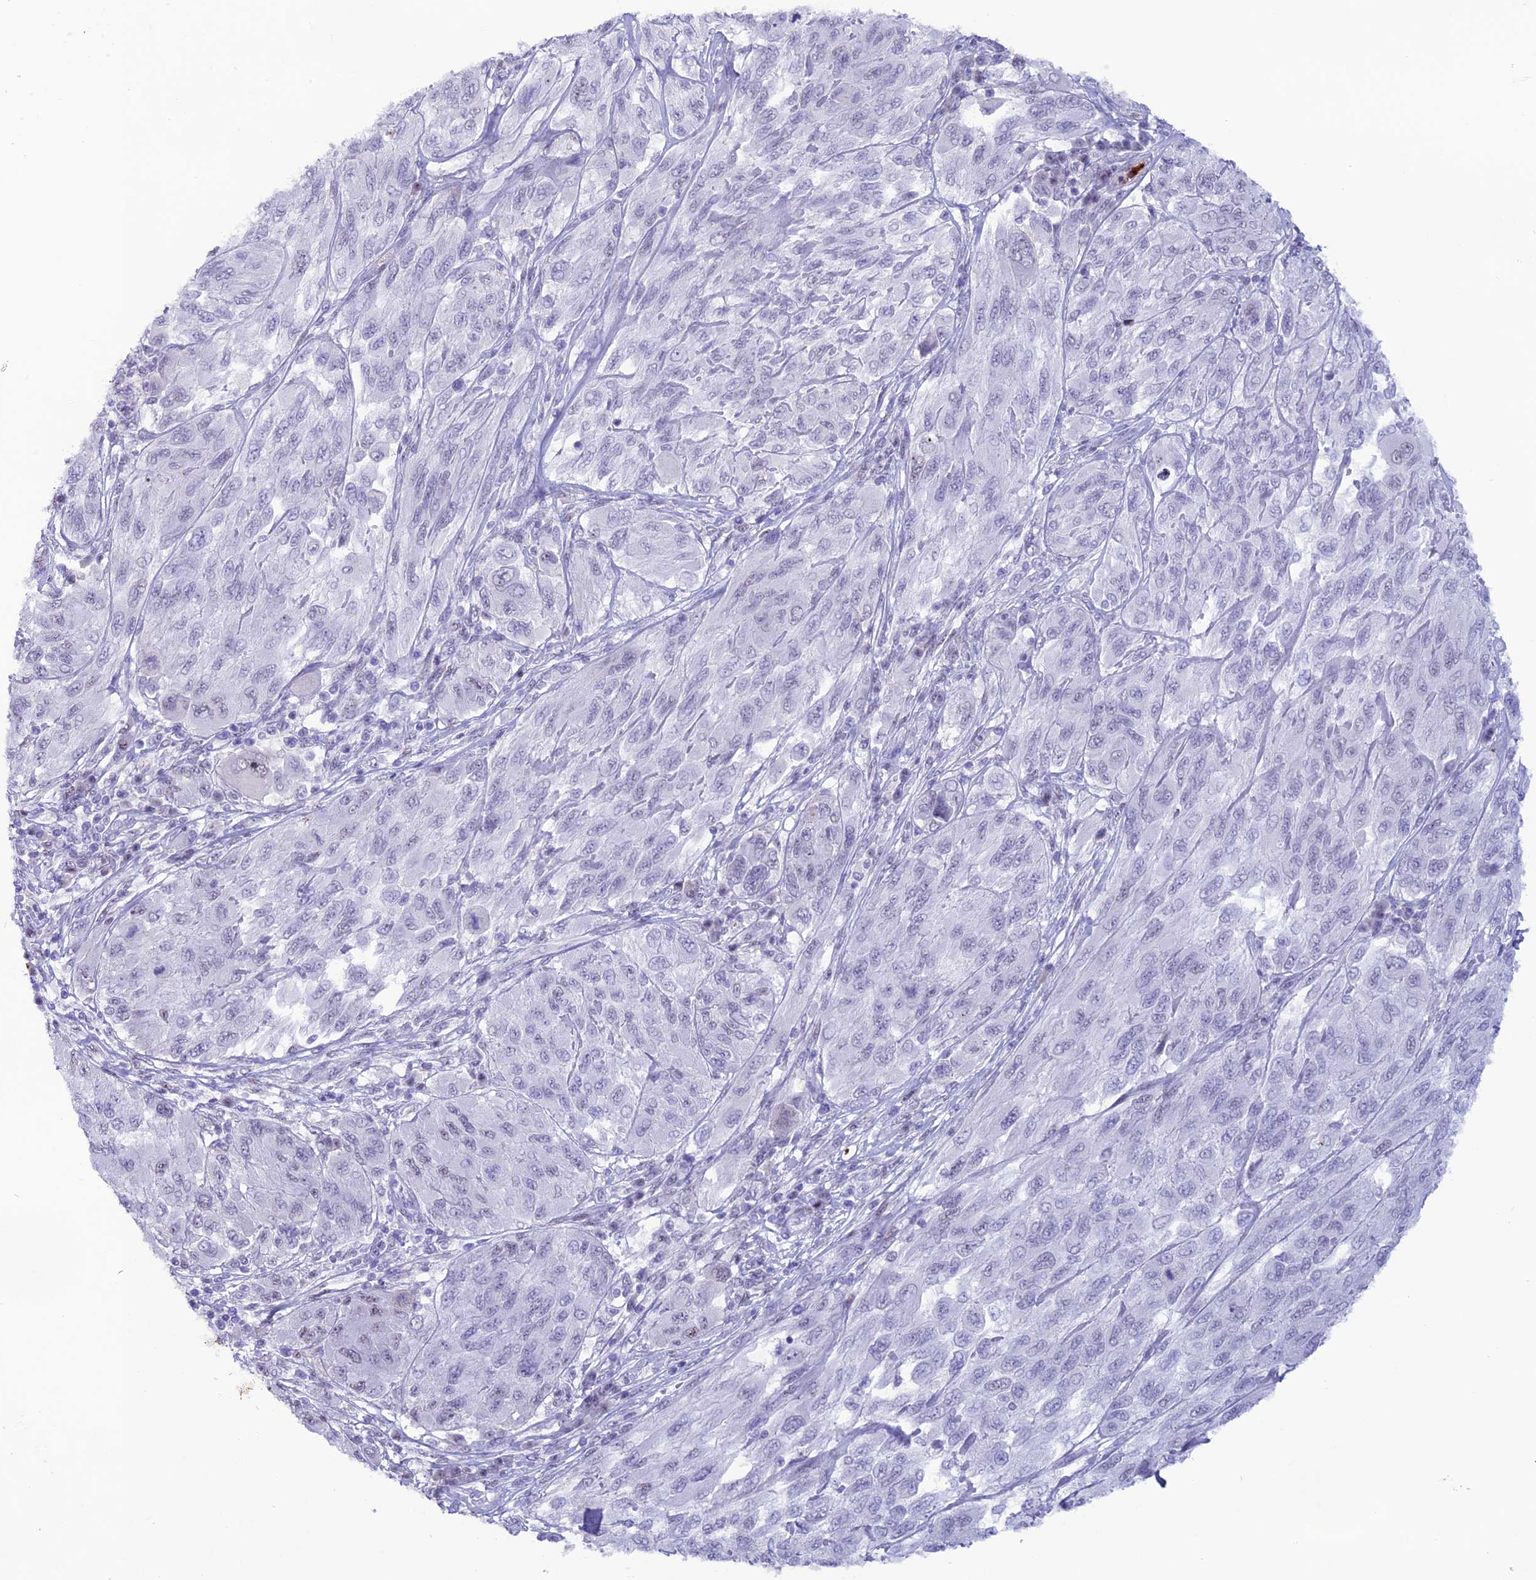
{"staining": {"intensity": "negative", "quantity": "none", "location": "none"}, "tissue": "melanoma", "cell_type": "Tumor cells", "image_type": "cancer", "snomed": [{"axis": "morphology", "description": "Malignant melanoma, NOS"}, {"axis": "topography", "description": "Skin"}], "caption": "Human melanoma stained for a protein using immunohistochemistry reveals no staining in tumor cells.", "gene": "MFSD2B", "patient": {"sex": "female", "age": 91}}